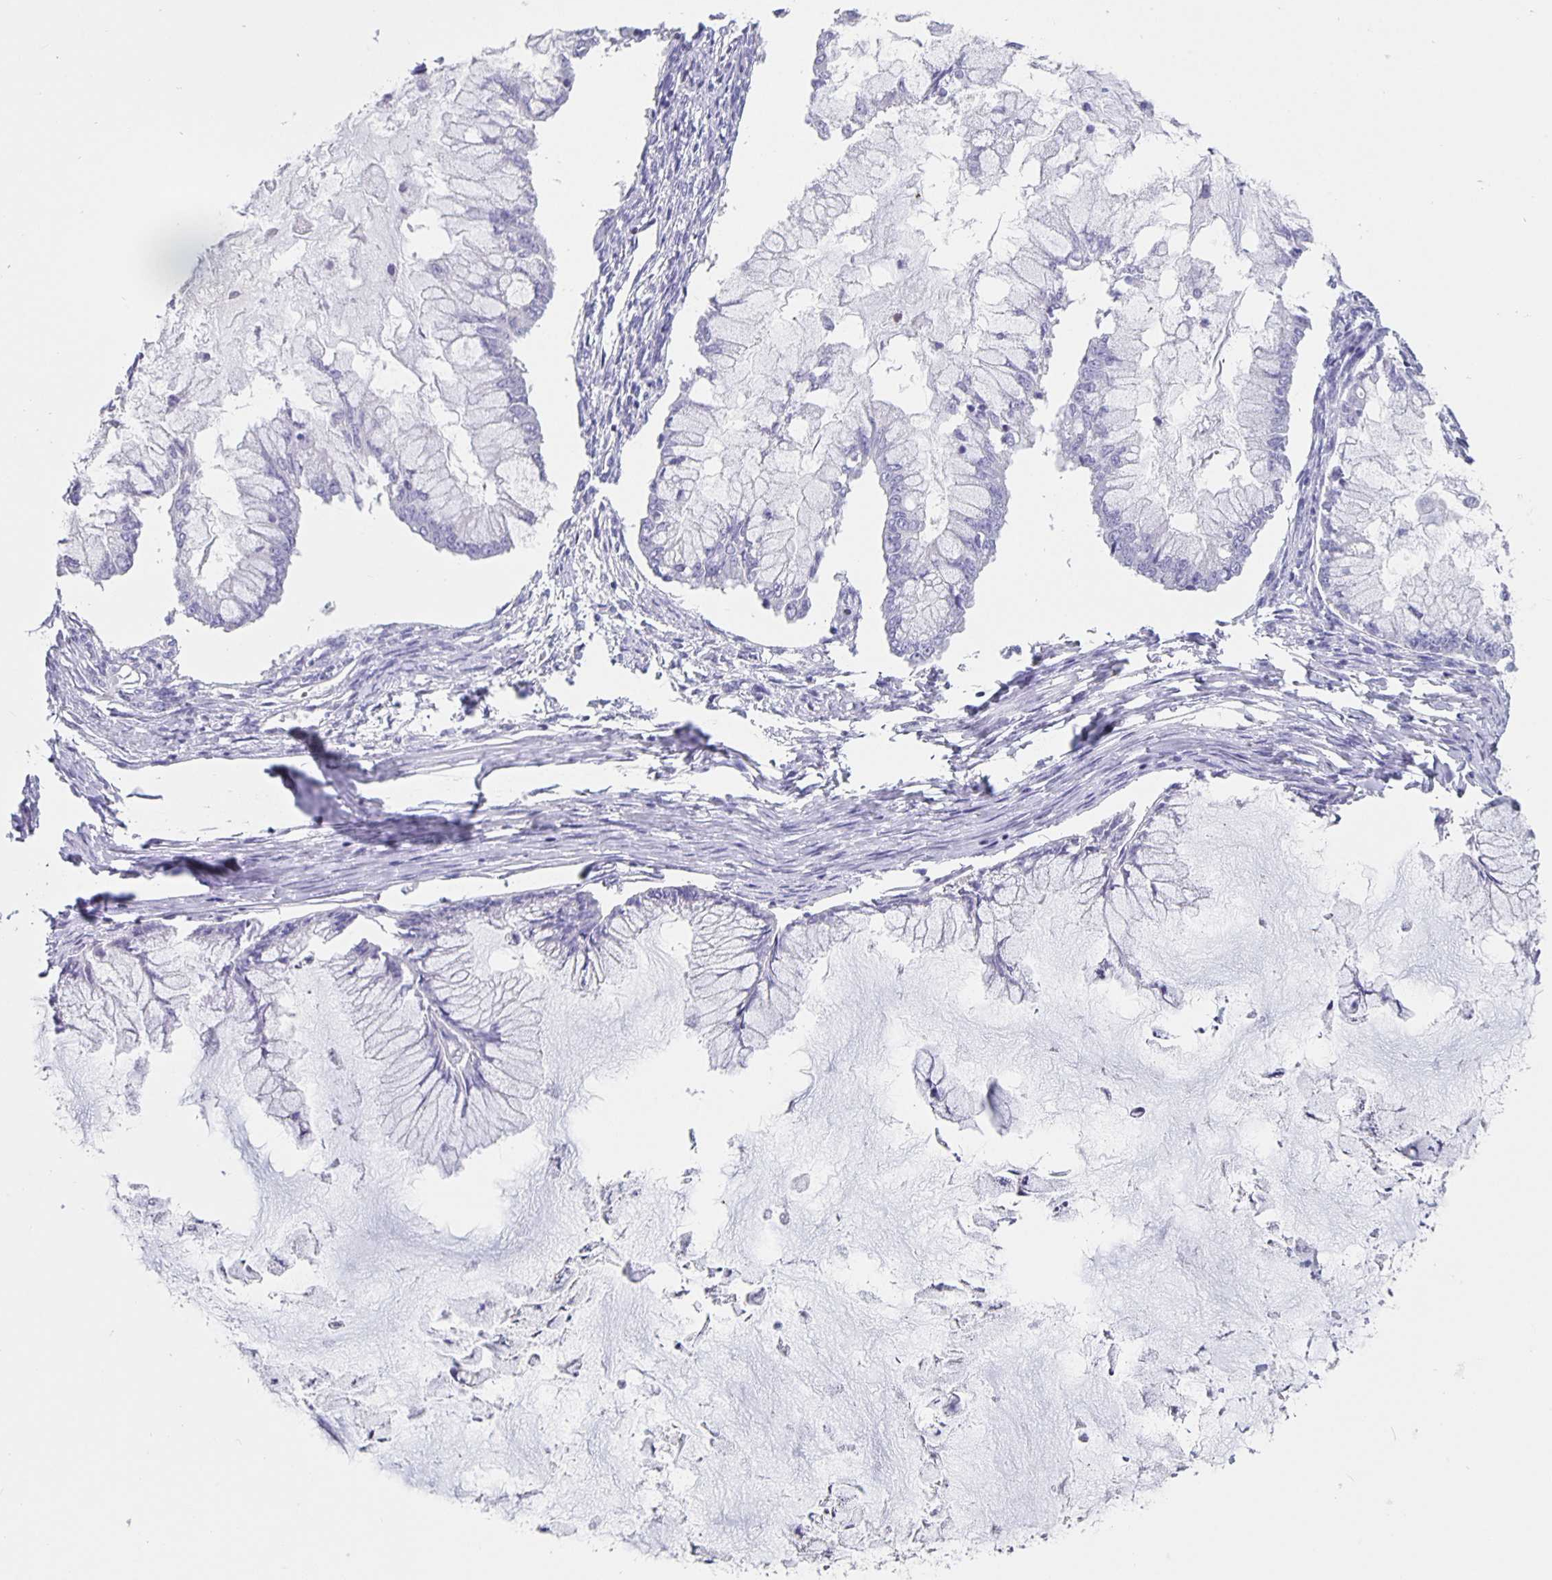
{"staining": {"intensity": "negative", "quantity": "none", "location": "none"}, "tissue": "ovarian cancer", "cell_type": "Tumor cells", "image_type": "cancer", "snomed": [{"axis": "morphology", "description": "Cystadenocarcinoma, mucinous, NOS"}, {"axis": "topography", "description": "Ovary"}], "caption": "A micrograph of human ovarian cancer (mucinous cystadenocarcinoma) is negative for staining in tumor cells.", "gene": "SATB2", "patient": {"sex": "female", "age": 34}}